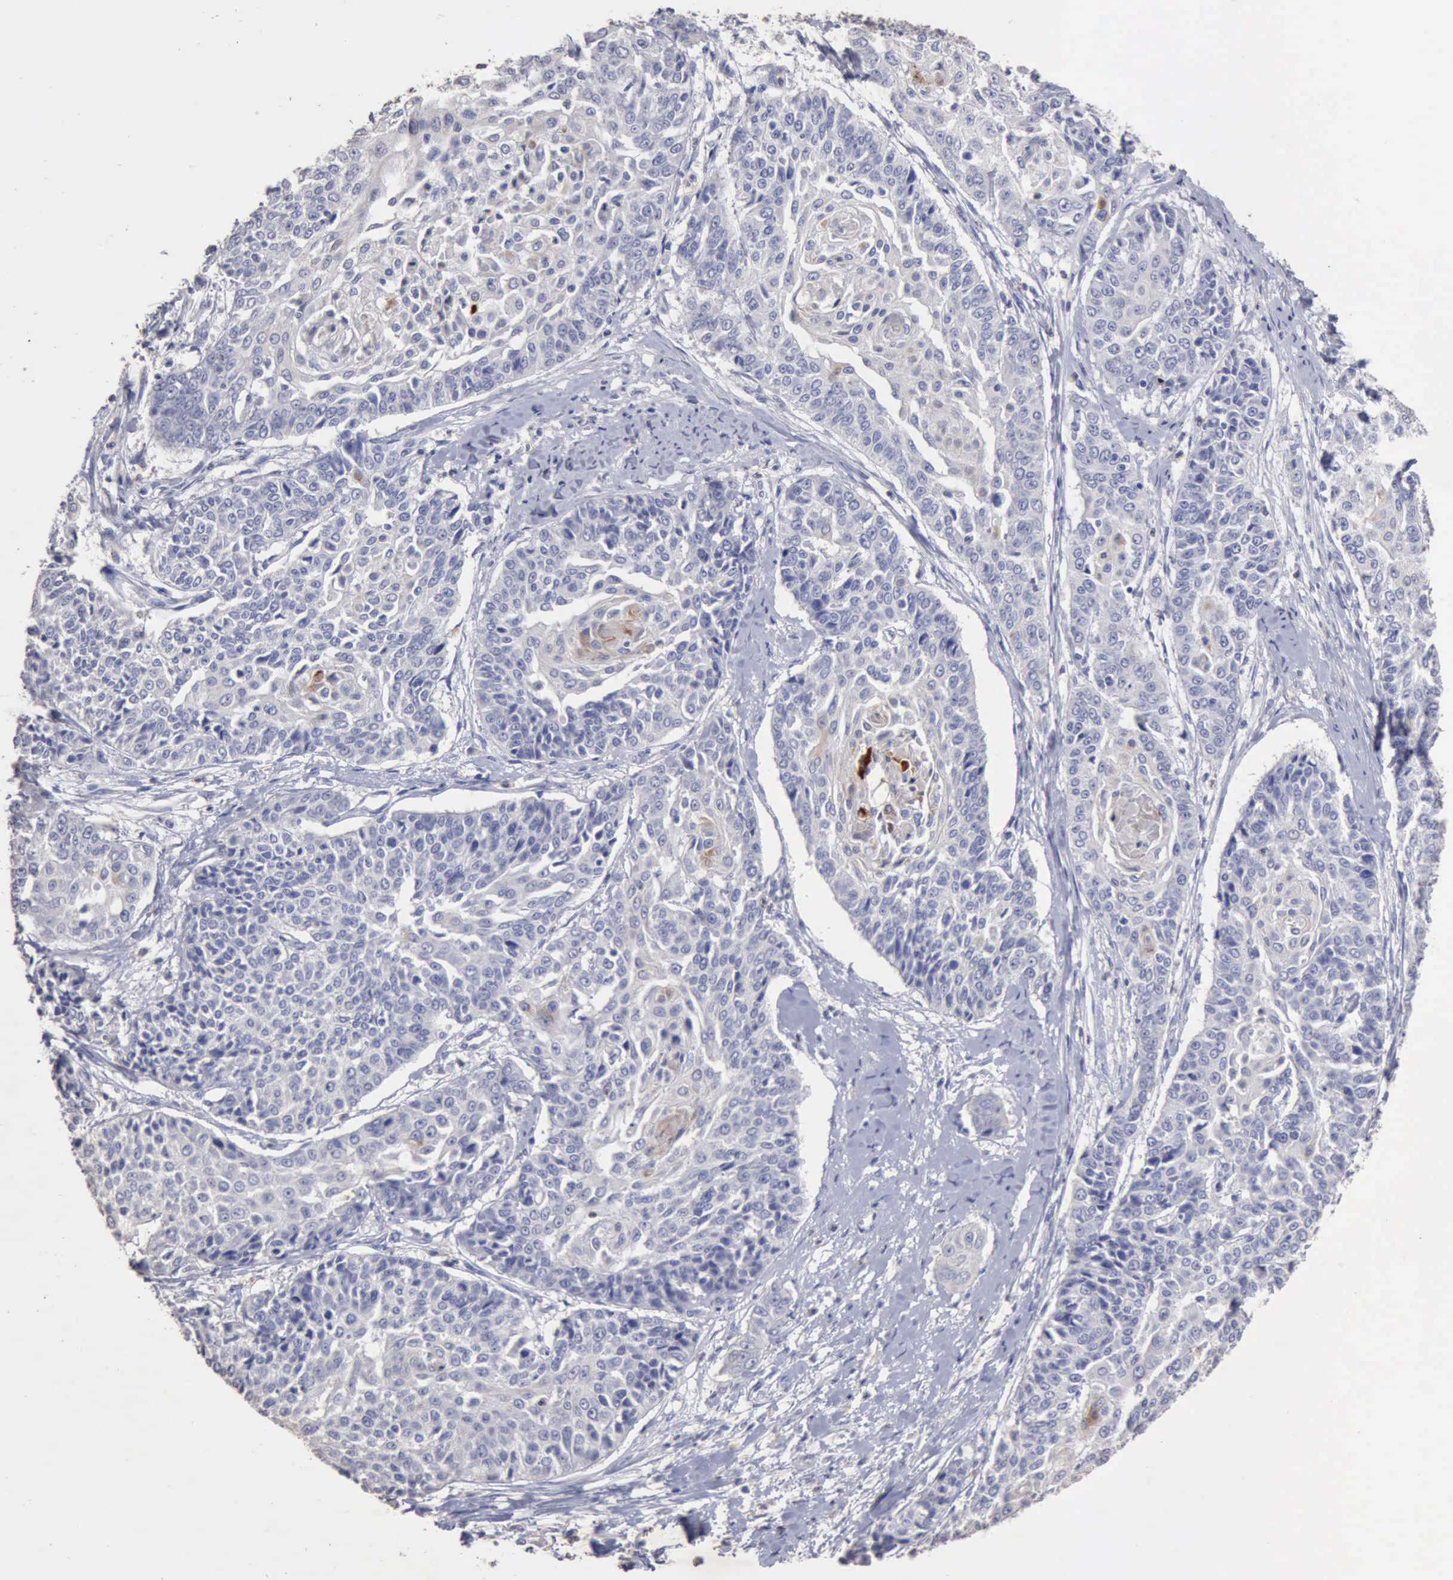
{"staining": {"intensity": "negative", "quantity": "none", "location": "none"}, "tissue": "cervical cancer", "cell_type": "Tumor cells", "image_type": "cancer", "snomed": [{"axis": "morphology", "description": "Squamous cell carcinoma, NOS"}, {"axis": "topography", "description": "Cervix"}], "caption": "Immunohistochemistry image of cervical squamous cell carcinoma stained for a protein (brown), which reveals no expression in tumor cells.", "gene": "KRT6B", "patient": {"sex": "female", "age": 64}}